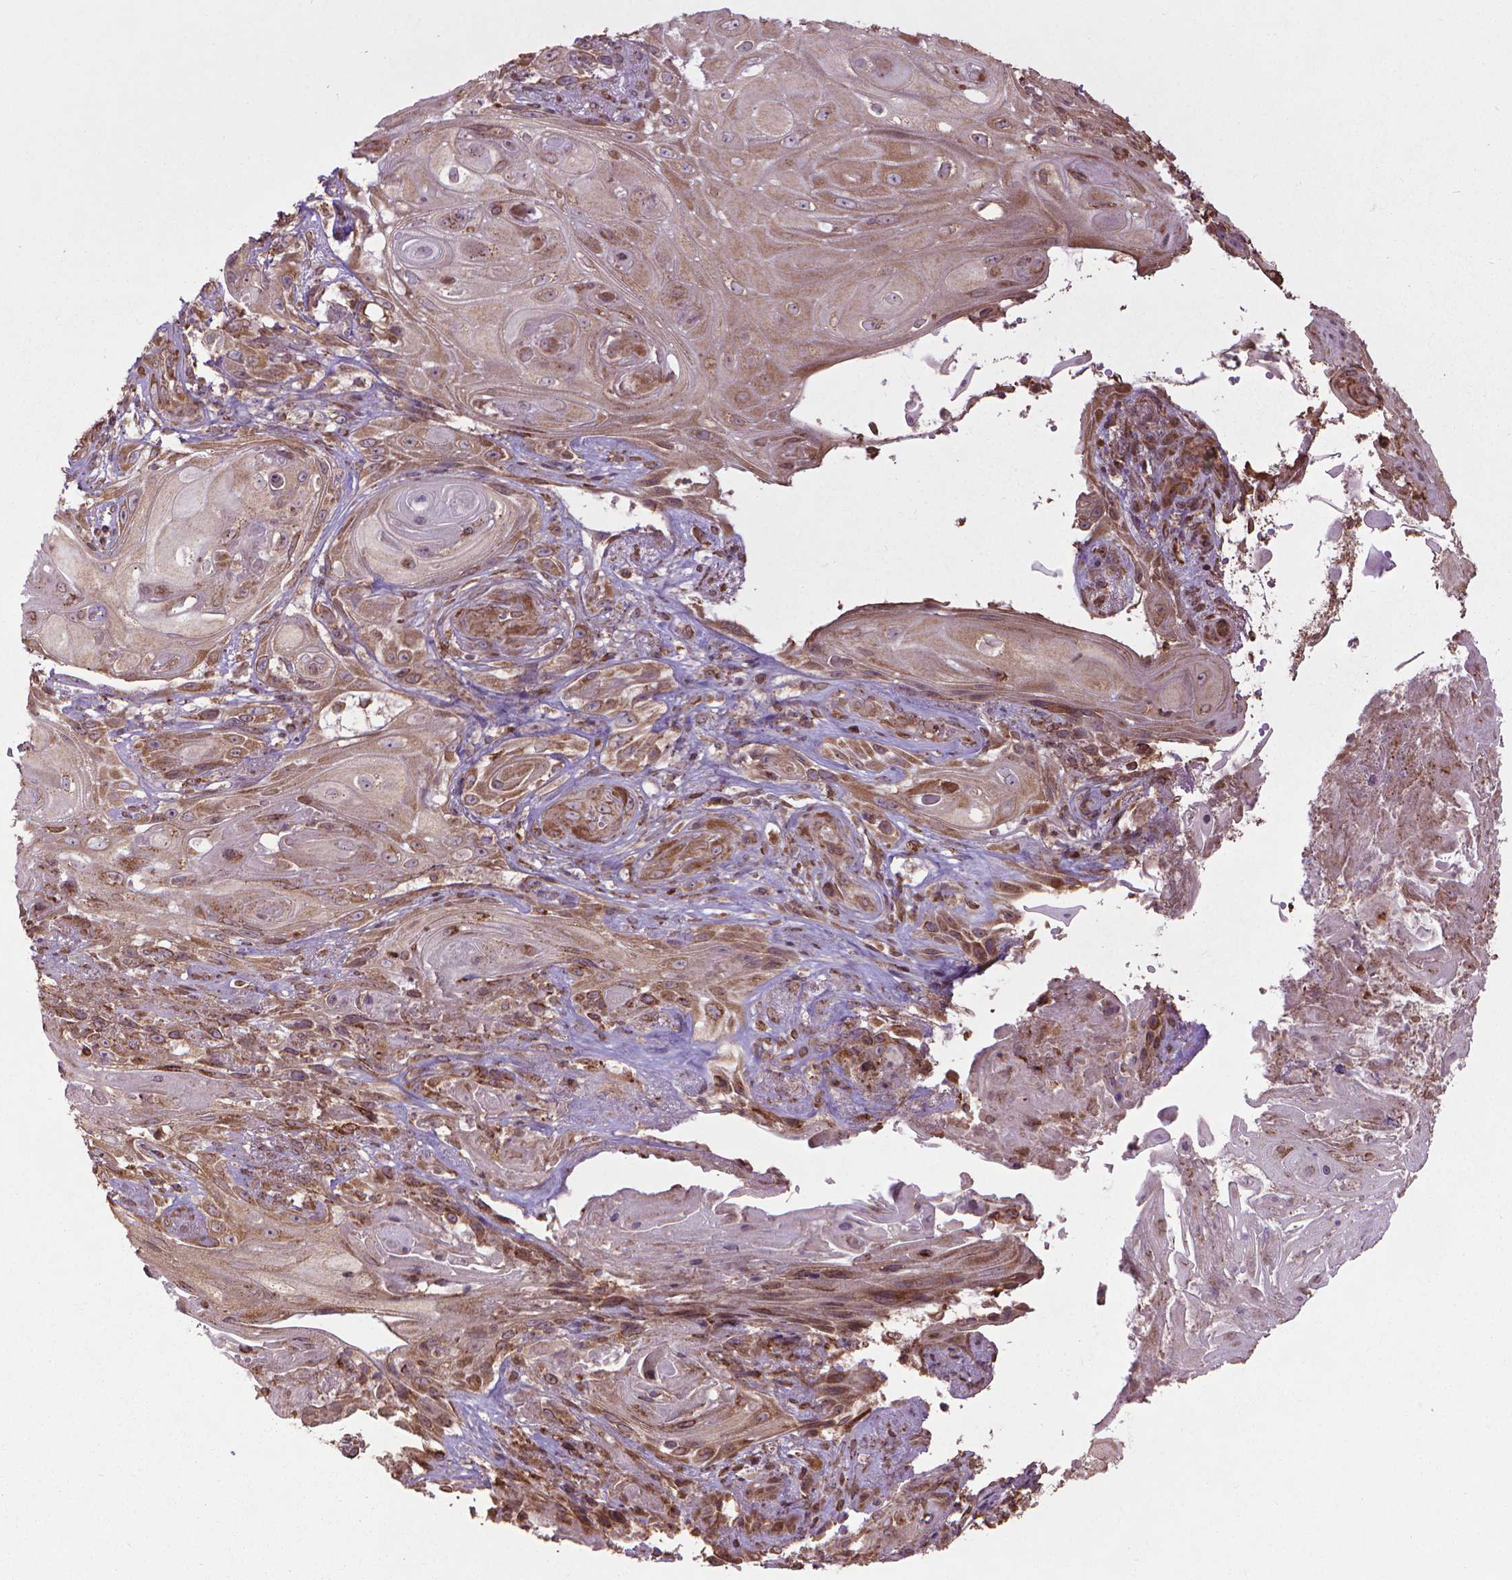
{"staining": {"intensity": "moderate", "quantity": ">75%", "location": "cytoplasmic/membranous"}, "tissue": "skin cancer", "cell_type": "Tumor cells", "image_type": "cancer", "snomed": [{"axis": "morphology", "description": "Squamous cell carcinoma, NOS"}, {"axis": "topography", "description": "Skin"}], "caption": "An immunohistochemistry image of neoplastic tissue is shown. Protein staining in brown labels moderate cytoplasmic/membranous positivity in squamous cell carcinoma (skin) within tumor cells.", "gene": "GAS1", "patient": {"sex": "male", "age": 62}}